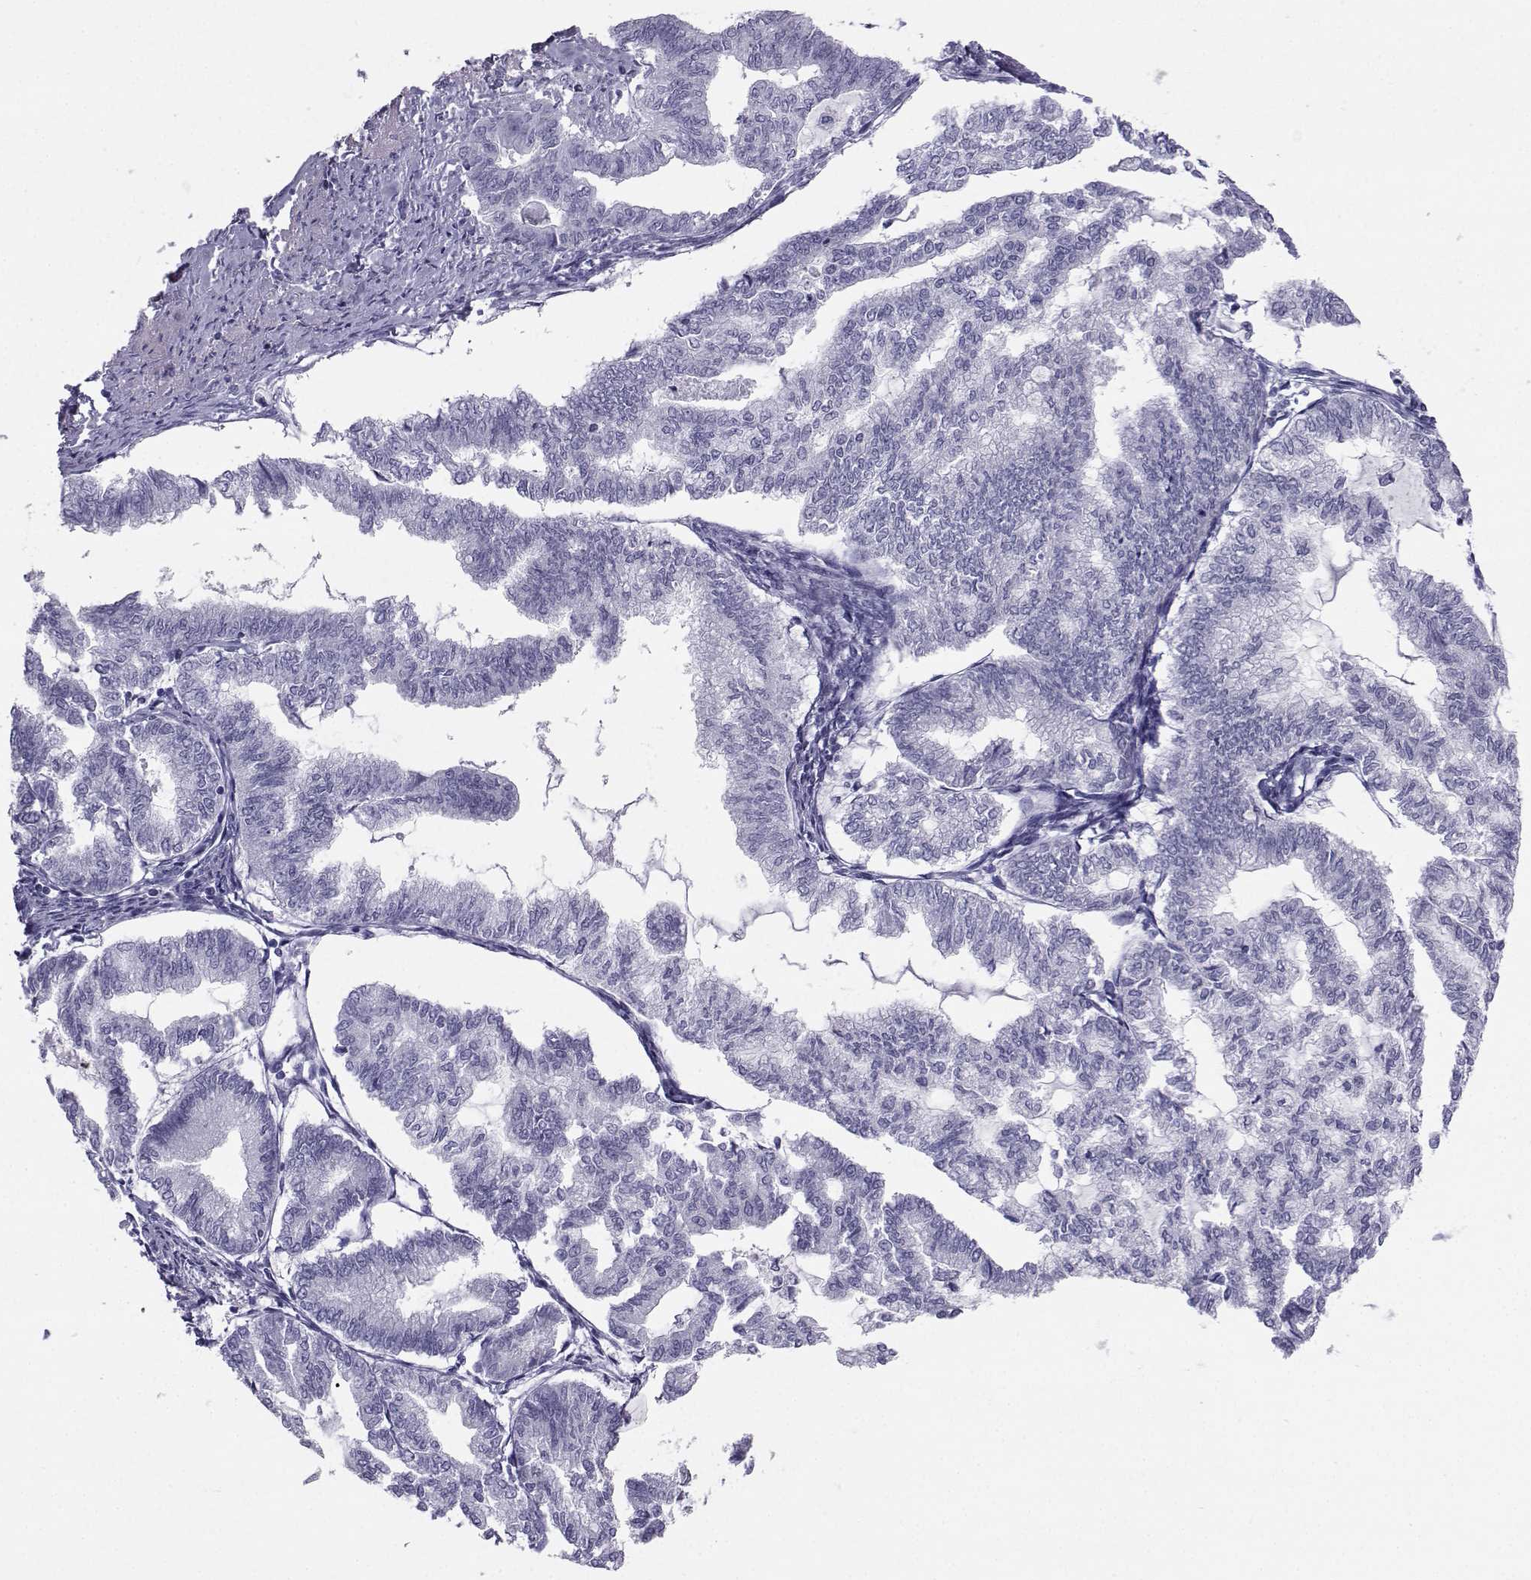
{"staining": {"intensity": "negative", "quantity": "none", "location": "none"}, "tissue": "endometrial cancer", "cell_type": "Tumor cells", "image_type": "cancer", "snomed": [{"axis": "morphology", "description": "Adenocarcinoma, NOS"}, {"axis": "topography", "description": "Endometrium"}], "caption": "Tumor cells are negative for brown protein staining in endometrial adenocarcinoma. (DAB (3,3'-diaminobenzidine) immunohistochemistry (IHC) with hematoxylin counter stain).", "gene": "SST", "patient": {"sex": "female", "age": 79}}